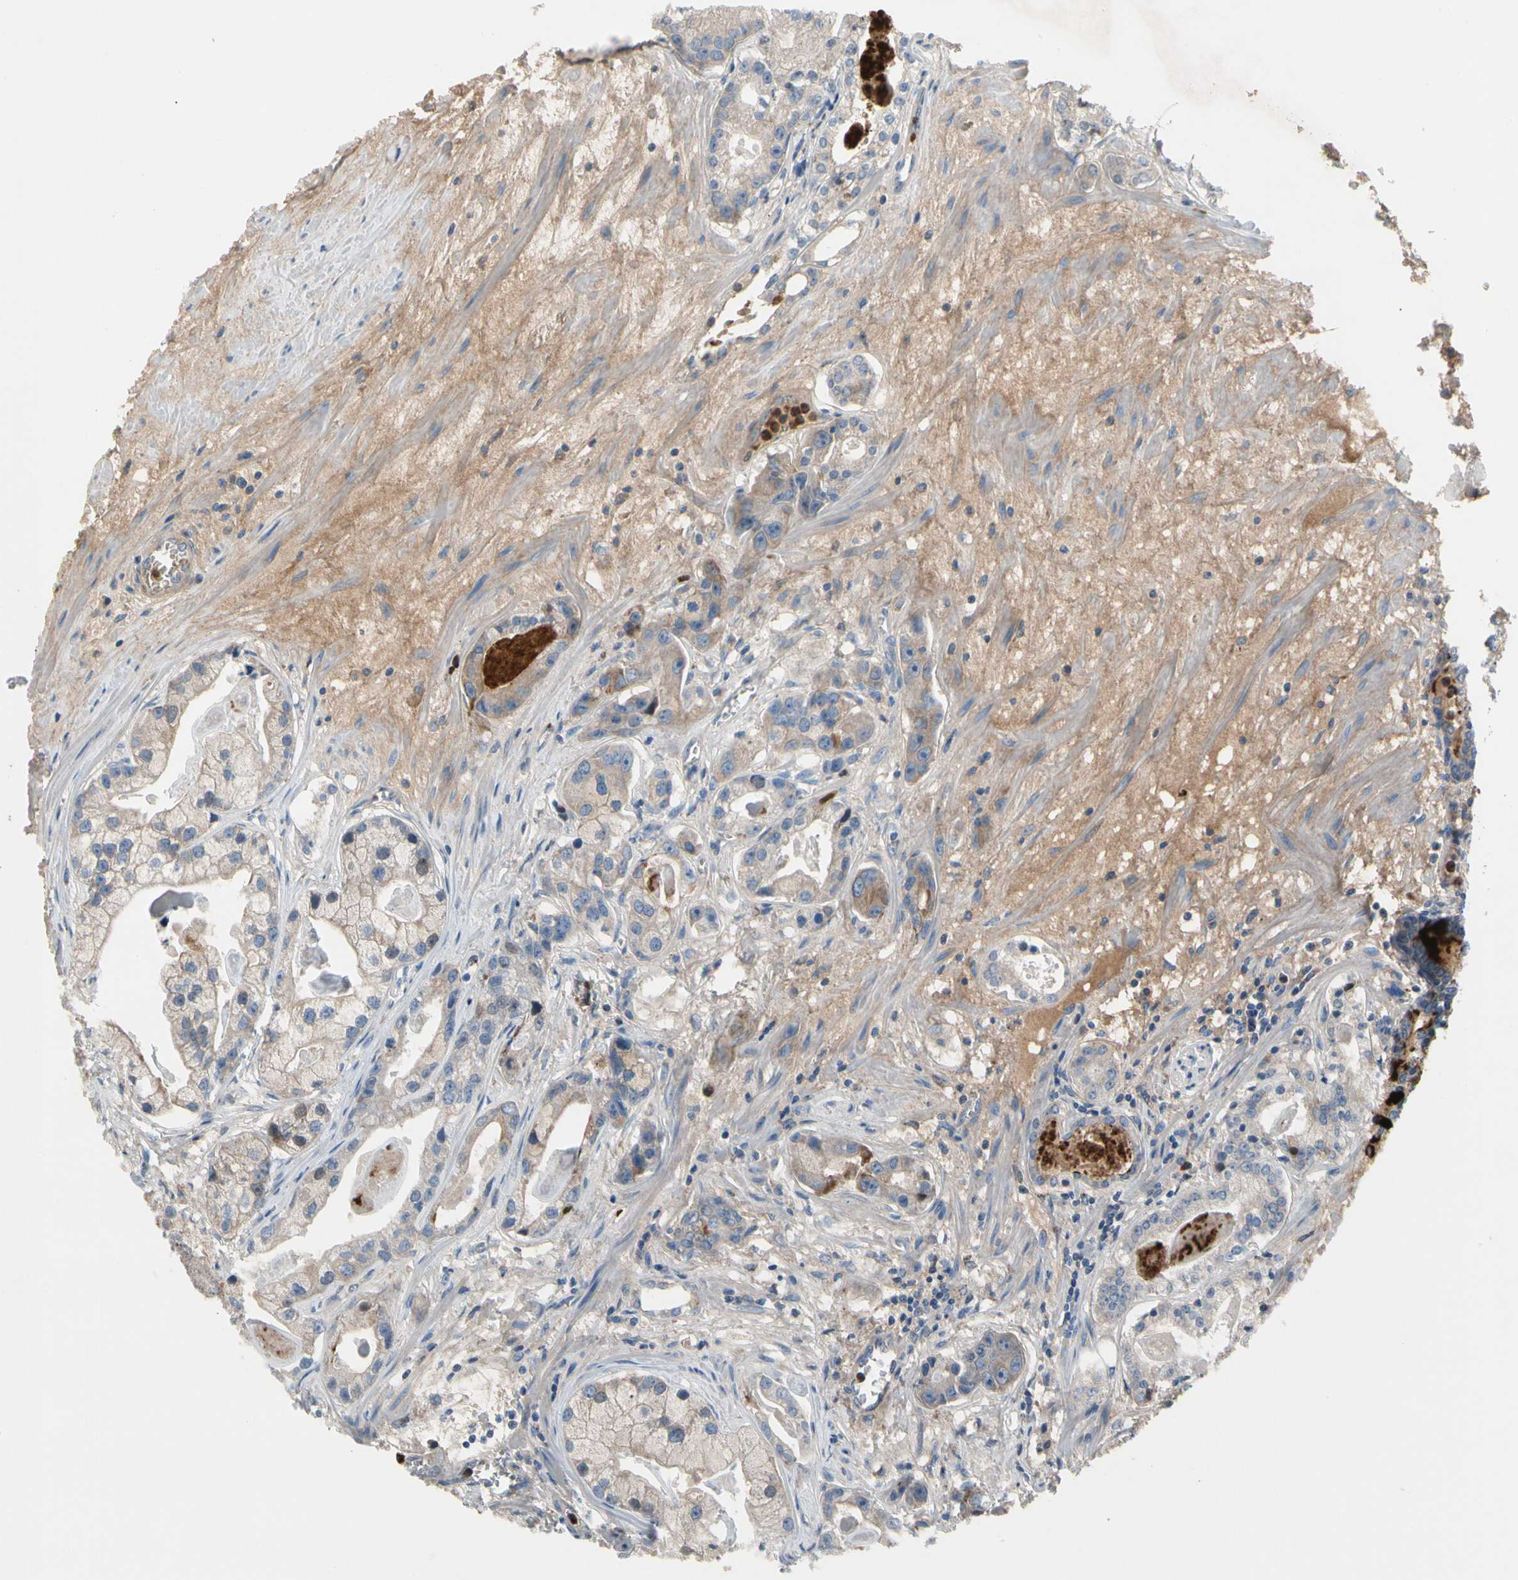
{"staining": {"intensity": "weak", "quantity": "25%-75%", "location": "cytoplasmic/membranous"}, "tissue": "prostate cancer", "cell_type": "Tumor cells", "image_type": "cancer", "snomed": [{"axis": "morphology", "description": "Adenocarcinoma, Low grade"}, {"axis": "topography", "description": "Prostate"}], "caption": "Immunohistochemical staining of prostate adenocarcinoma (low-grade) demonstrates weak cytoplasmic/membranous protein expression in approximately 25%-75% of tumor cells.", "gene": "HJURP", "patient": {"sex": "male", "age": 59}}